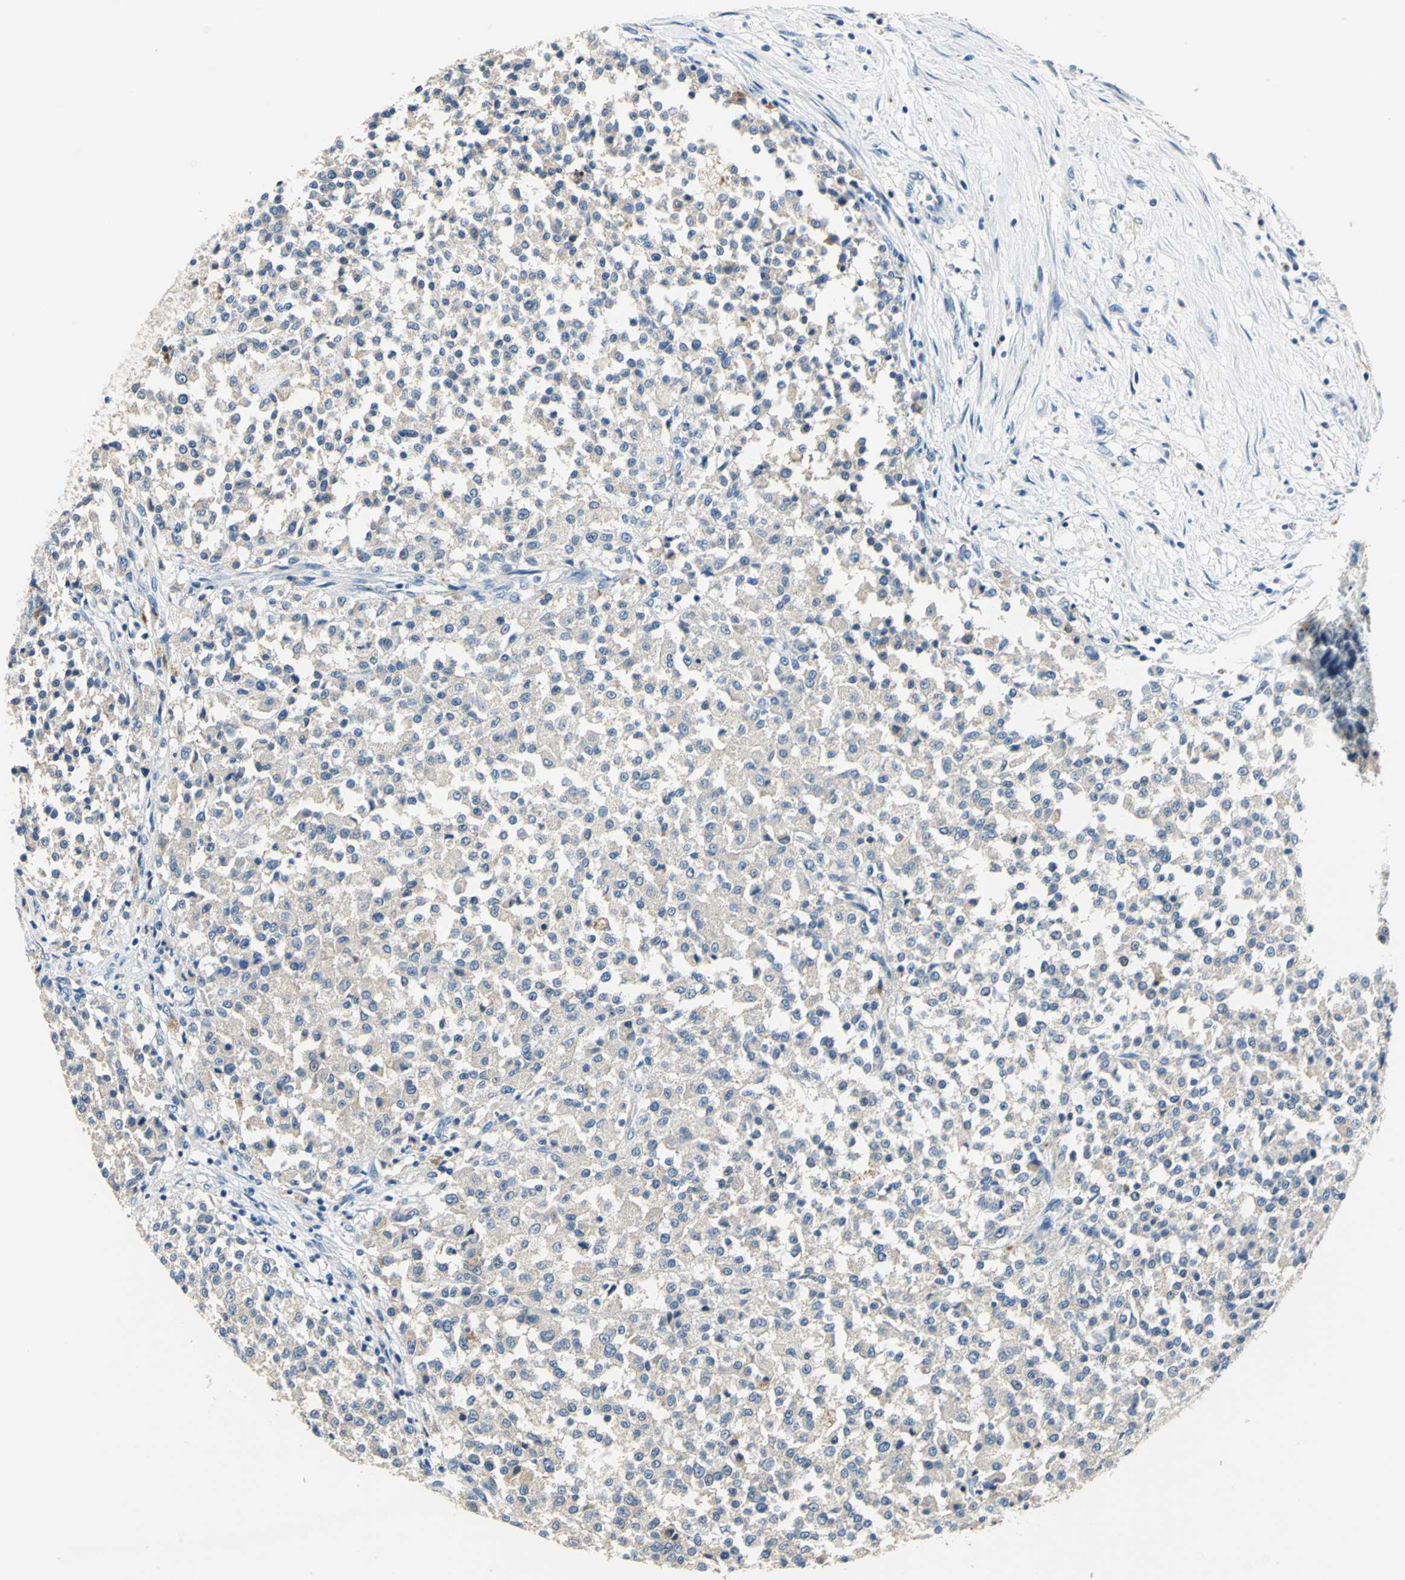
{"staining": {"intensity": "negative", "quantity": "none", "location": "none"}, "tissue": "testis cancer", "cell_type": "Tumor cells", "image_type": "cancer", "snomed": [{"axis": "morphology", "description": "Seminoma, NOS"}, {"axis": "topography", "description": "Testis"}], "caption": "Testis seminoma was stained to show a protein in brown. There is no significant positivity in tumor cells.", "gene": "RASD2", "patient": {"sex": "male", "age": 59}}